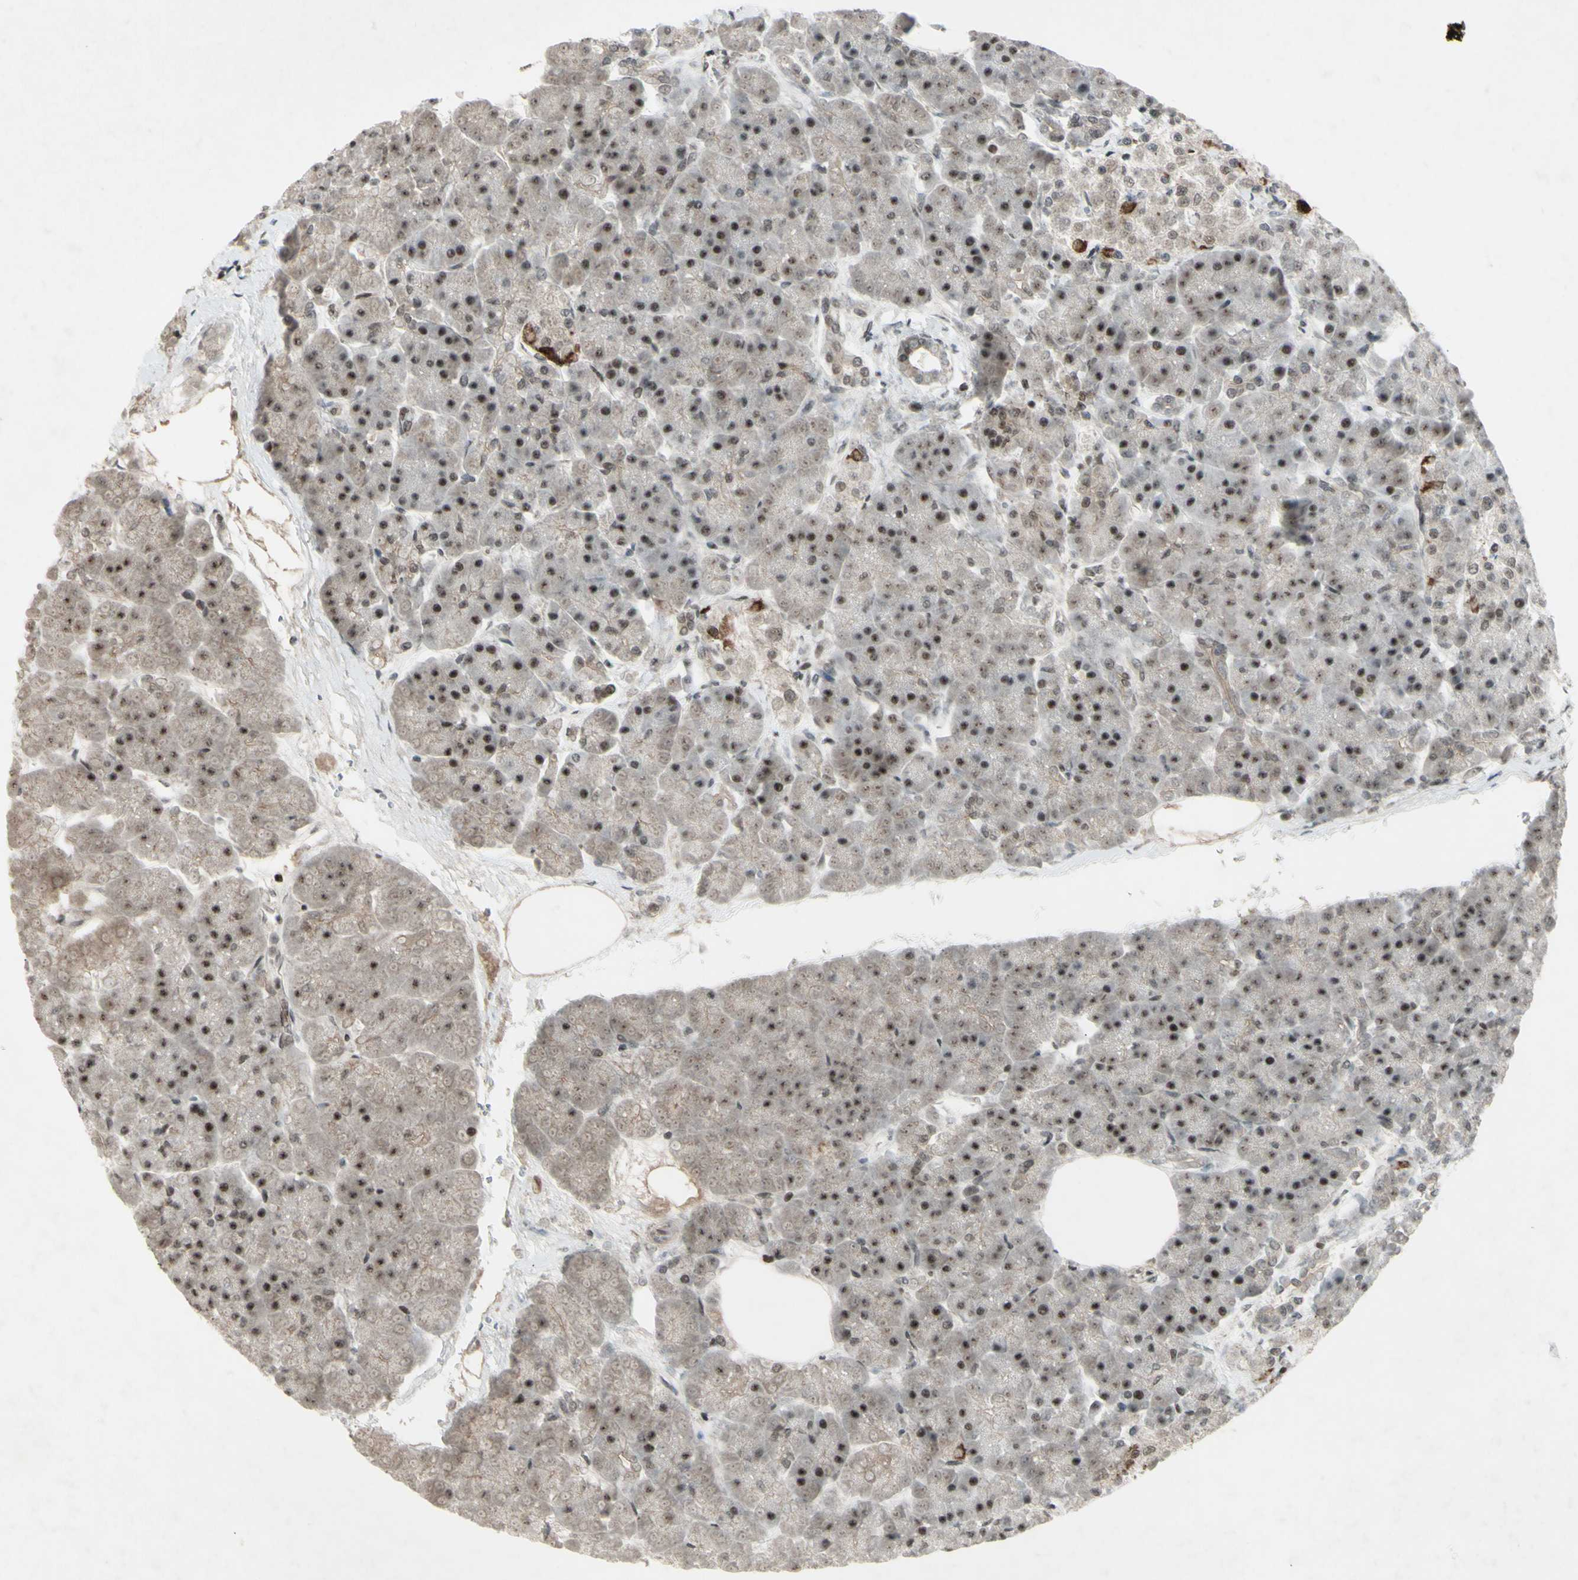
{"staining": {"intensity": "weak", "quantity": "25%-75%", "location": "nuclear"}, "tissue": "pancreas", "cell_type": "Exocrine glandular cells", "image_type": "normal", "snomed": [{"axis": "morphology", "description": "Normal tissue, NOS"}, {"axis": "topography", "description": "Pancreas"}], "caption": "A high-resolution image shows immunohistochemistry staining of normal pancreas, which shows weak nuclear staining in about 25%-75% of exocrine glandular cells.", "gene": "SNW1", "patient": {"sex": "female", "age": 70}}